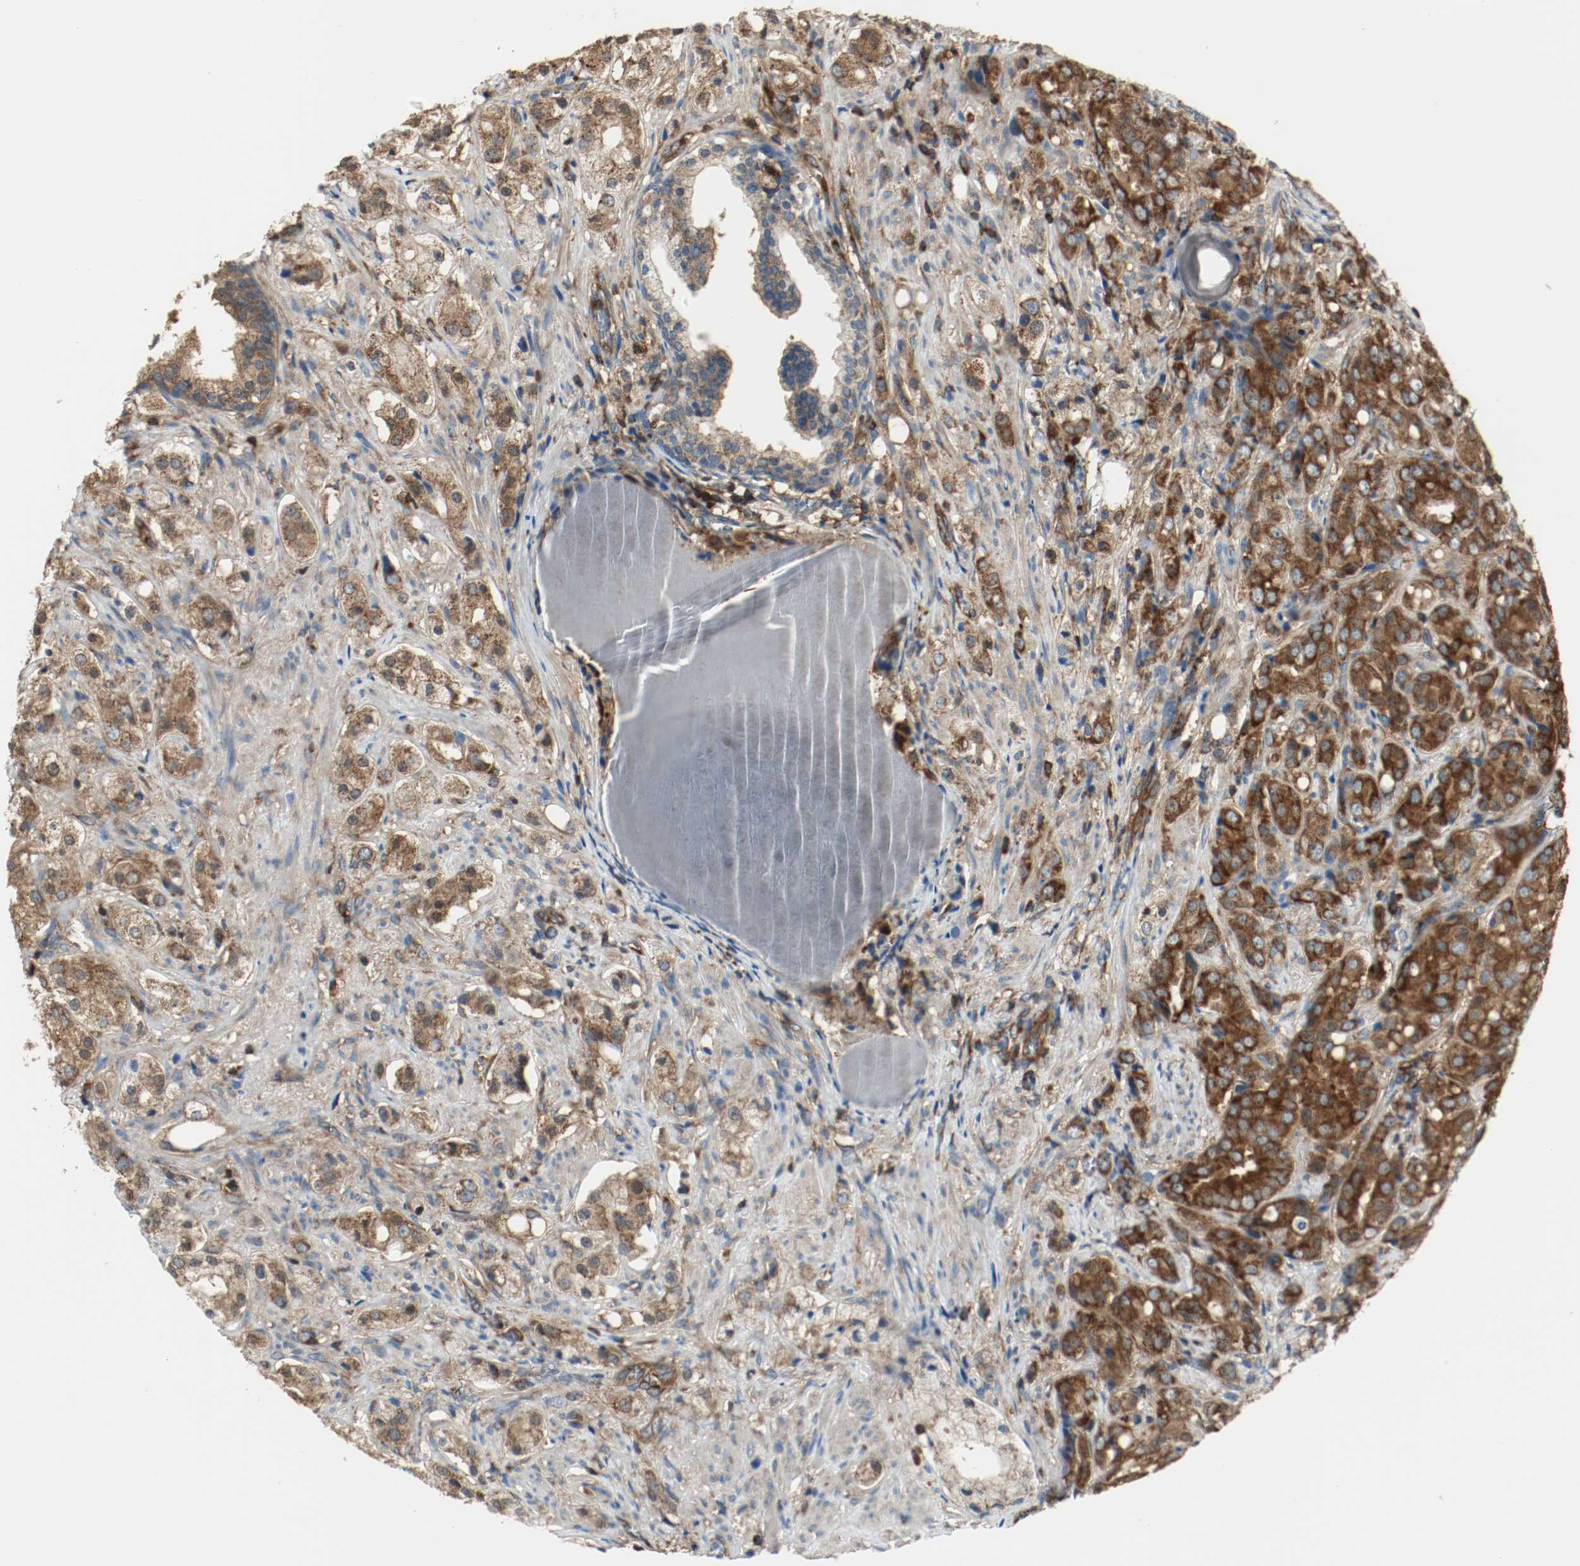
{"staining": {"intensity": "strong", "quantity": ">75%", "location": "cytoplasmic/membranous"}, "tissue": "prostate cancer", "cell_type": "Tumor cells", "image_type": "cancer", "snomed": [{"axis": "morphology", "description": "Adenocarcinoma, High grade"}, {"axis": "topography", "description": "Prostate"}], "caption": "Strong cytoplasmic/membranous expression is seen in approximately >75% of tumor cells in high-grade adenocarcinoma (prostate). (Brightfield microscopy of DAB IHC at high magnification).", "gene": "PLCG1", "patient": {"sex": "male", "age": 68}}